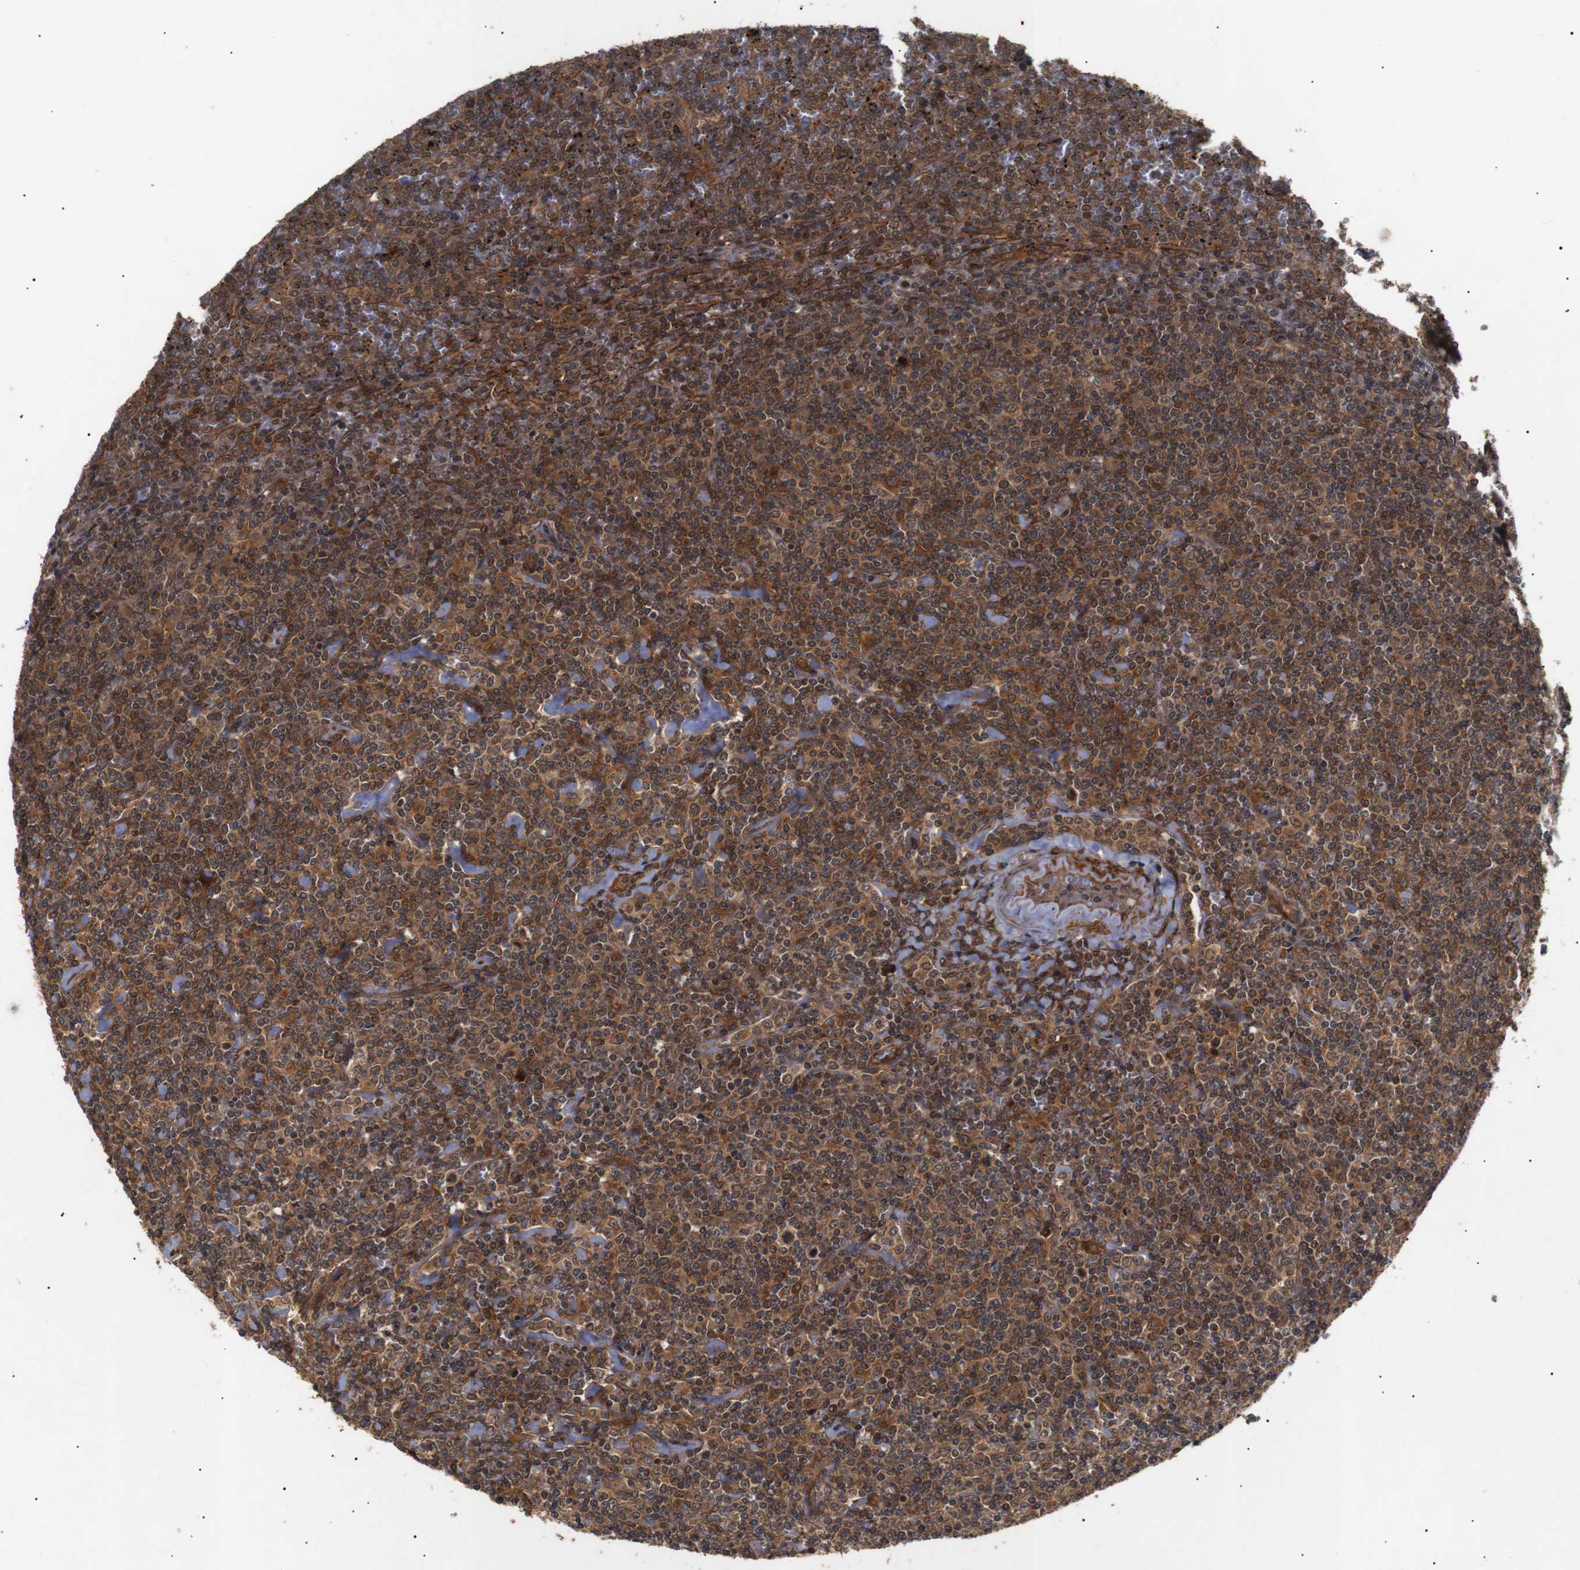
{"staining": {"intensity": "strong", "quantity": ">75%", "location": "cytoplasmic/membranous"}, "tissue": "lymphoma", "cell_type": "Tumor cells", "image_type": "cancer", "snomed": [{"axis": "morphology", "description": "Malignant lymphoma, non-Hodgkin's type, Low grade"}, {"axis": "topography", "description": "Spleen"}], "caption": "The micrograph displays immunohistochemical staining of lymphoma. There is strong cytoplasmic/membranous expression is seen in approximately >75% of tumor cells.", "gene": "PAWR", "patient": {"sex": "female", "age": 19}}